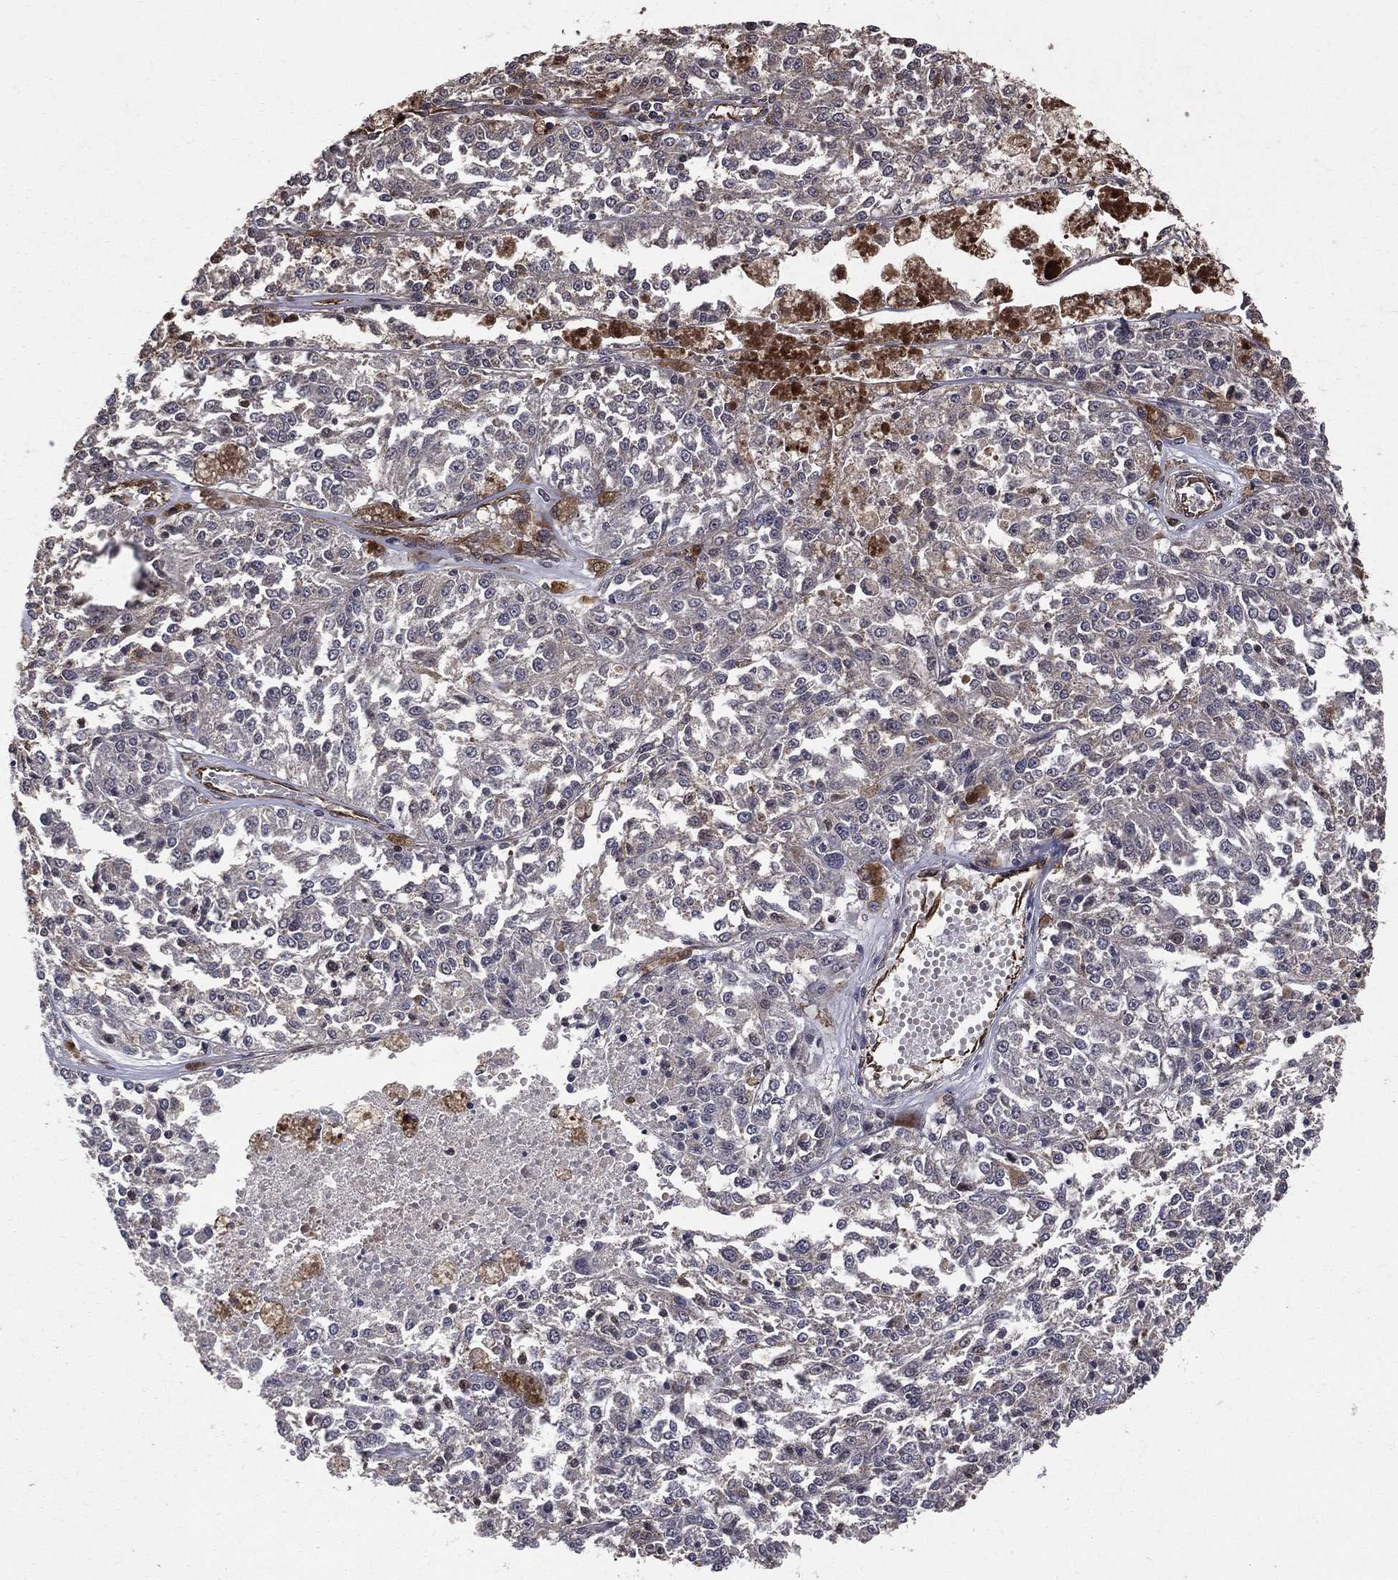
{"staining": {"intensity": "negative", "quantity": "none", "location": "none"}, "tissue": "melanoma", "cell_type": "Tumor cells", "image_type": "cancer", "snomed": [{"axis": "morphology", "description": "Malignant melanoma, Metastatic site"}, {"axis": "topography", "description": "Lymph node"}], "caption": "Tumor cells are negative for brown protein staining in melanoma.", "gene": "DPYSL2", "patient": {"sex": "female", "age": 64}}